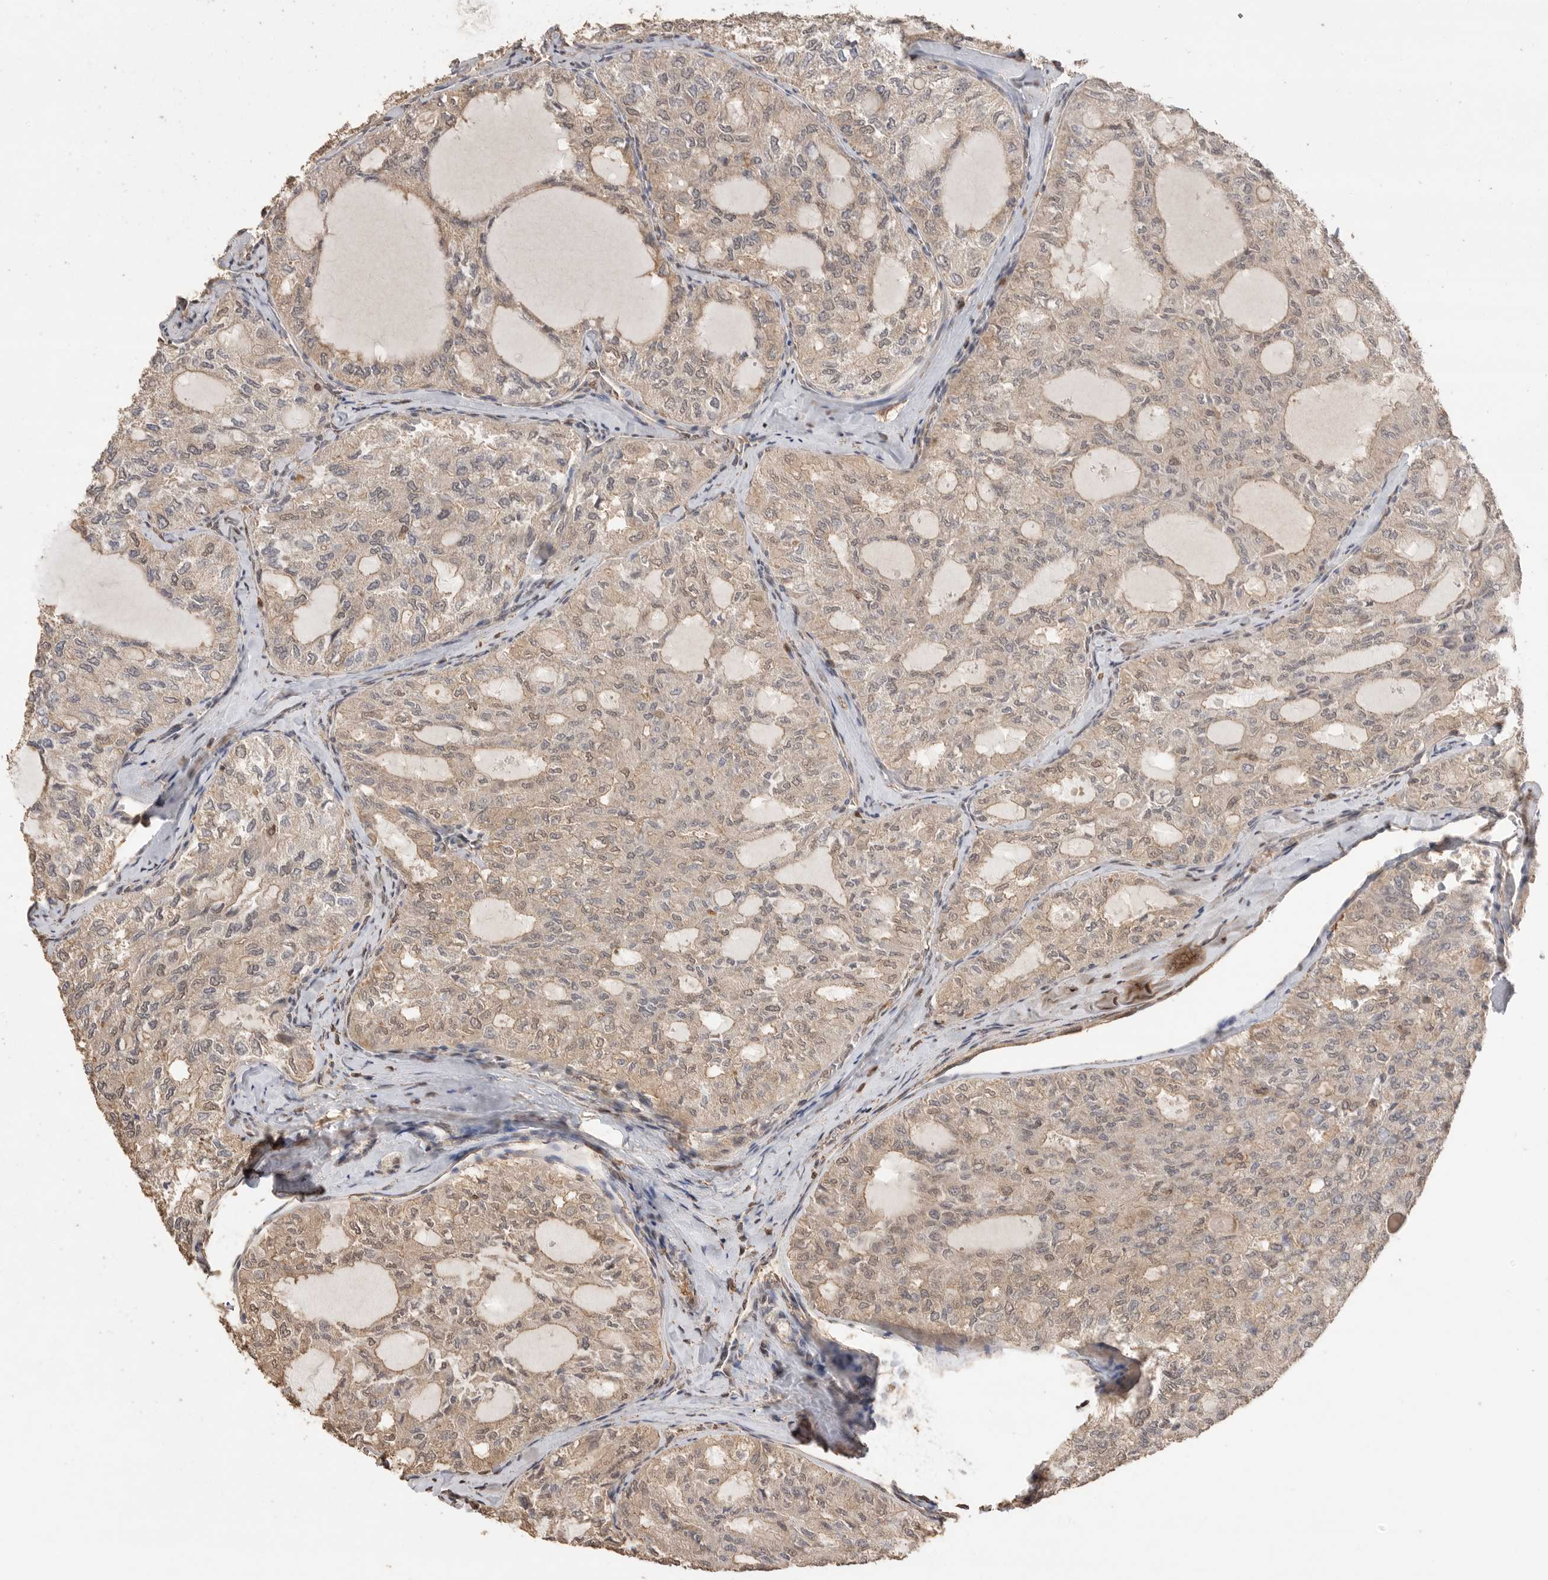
{"staining": {"intensity": "weak", "quantity": "<25%", "location": "cytoplasmic/membranous,nuclear"}, "tissue": "thyroid cancer", "cell_type": "Tumor cells", "image_type": "cancer", "snomed": [{"axis": "morphology", "description": "Follicular adenoma carcinoma, NOS"}, {"axis": "topography", "description": "Thyroid gland"}], "caption": "Protein analysis of thyroid follicular adenoma carcinoma shows no significant positivity in tumor cells.", "gene": "MAP2K1", "patient": {"sex": "male", "age": 75}}